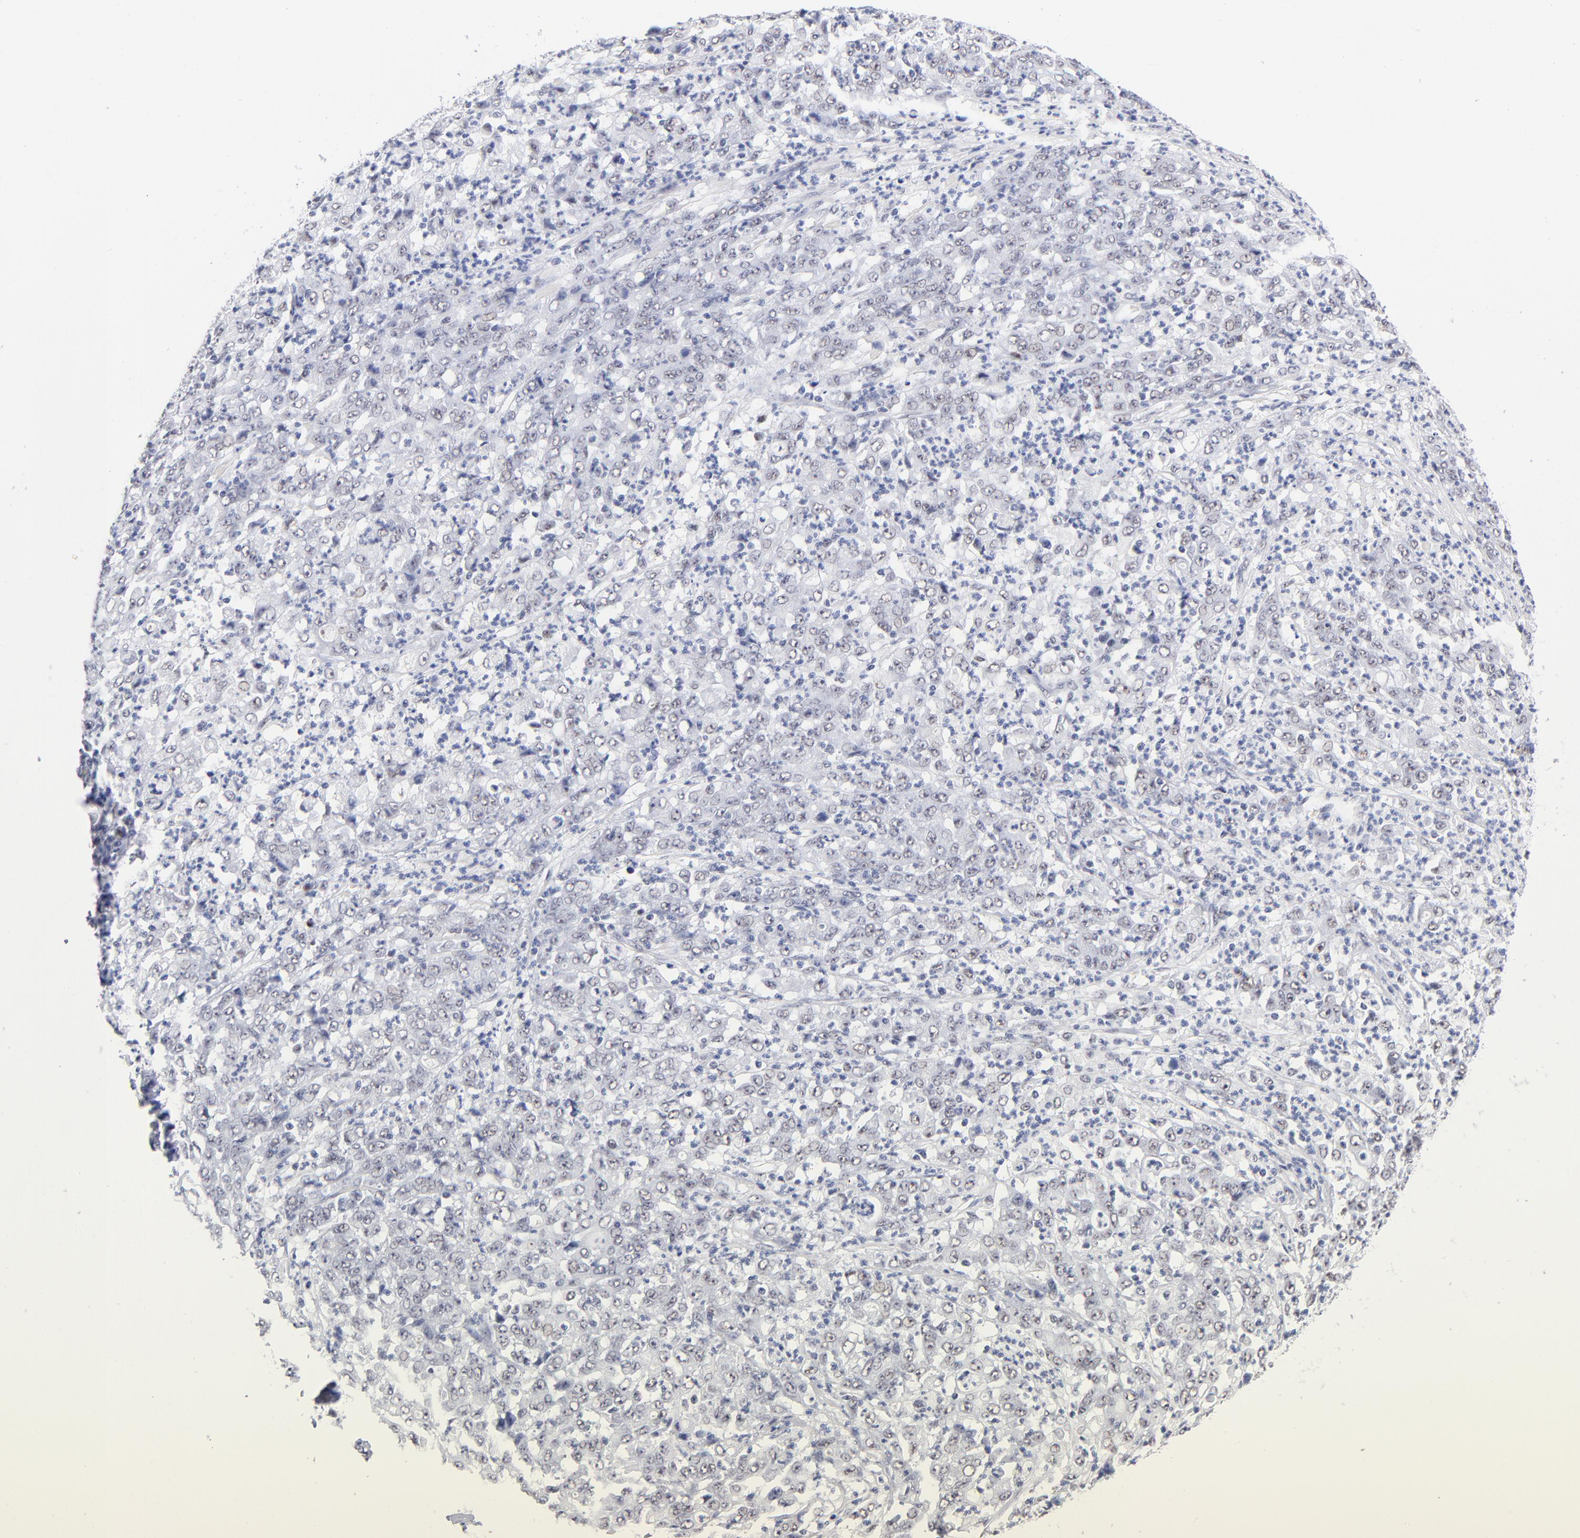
{"staining": {"intensity": "weak", "quantity": ">75%", "location": "nuclear"}, "tissue": "stomach cancer", "cell_type": "Tumor cells", "image_type": "cancer", "snomed": [{"axis": "morphology", "description": "Adenocarcinoma, NOS"}, {"axis": "topography", "description": "Stomach, lower"}], "caption": "Immunohistochemical staining of adenocarcinoma (stomach) reveals weak nuclear protein positivity in about >75% of tumor cells.", "gene": "SNRPB", "patient": {"sex": "female", "age": 71}}